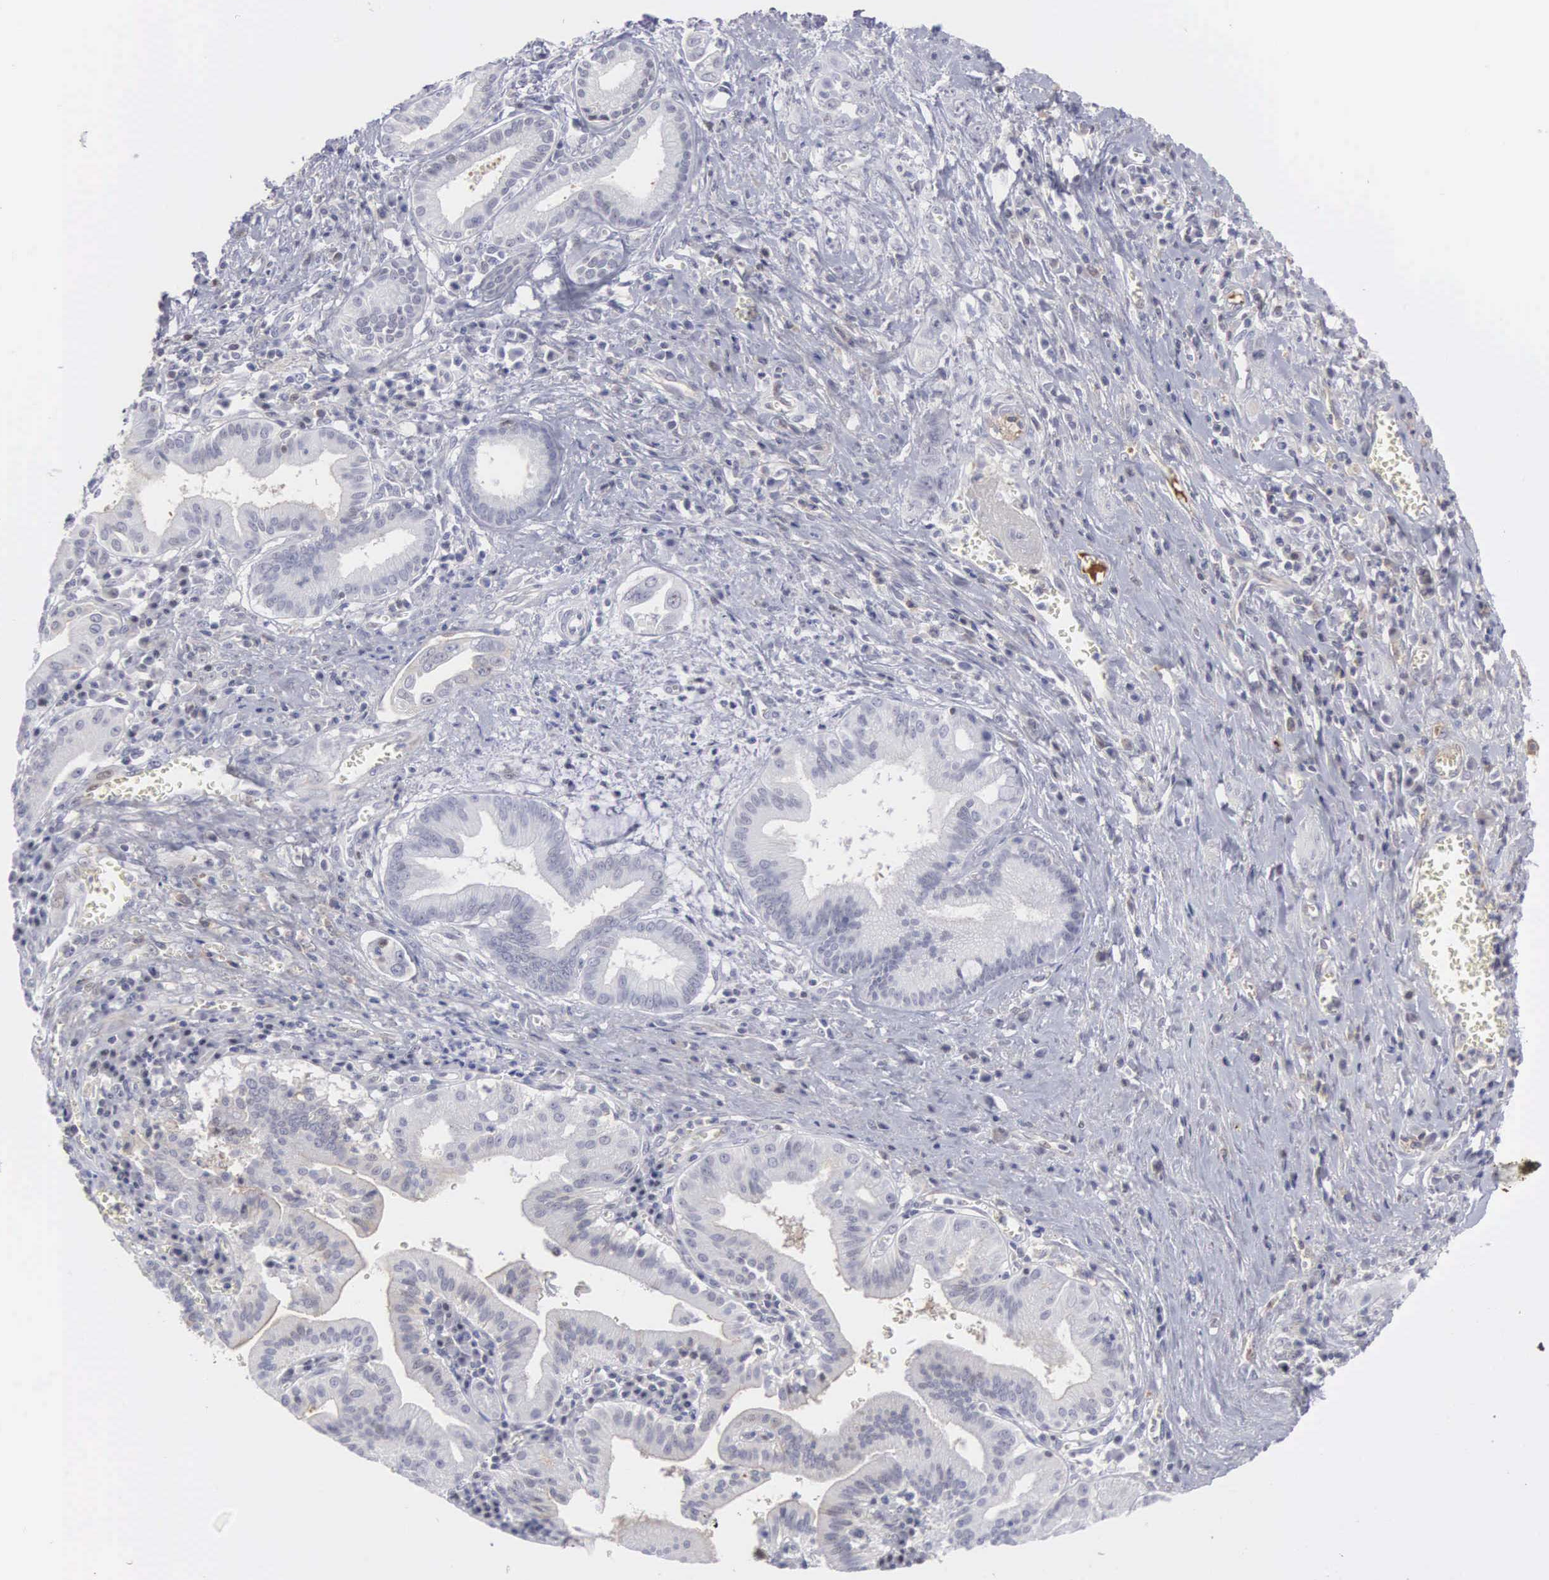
{"staining": {"intensity": "weak", "quantity": "<25%", "location": "cytoplasmic/membranous"}, "tissue": "pancreatic cancer", "cell_type": "Tumor cells", "image_type": "cancer", "snomed": [{"axis": "morphology", "description": "Adenocarcinoma, NOS"}, {"axis": "topography", "description": "Pancreas"}], "caption": "Protein analysis of pancreatic adenocarcinoma displays no significant expression in tumor cells. Brightfield microscopy of immunohistochemistry (IHC) stained with DAB (3,3'-diaminobenzidine) (brown) and hematoxylin (blue), captured at high magnification.", "gene": "RBPJ", "patient": {"sex": "male", "age": 69}}